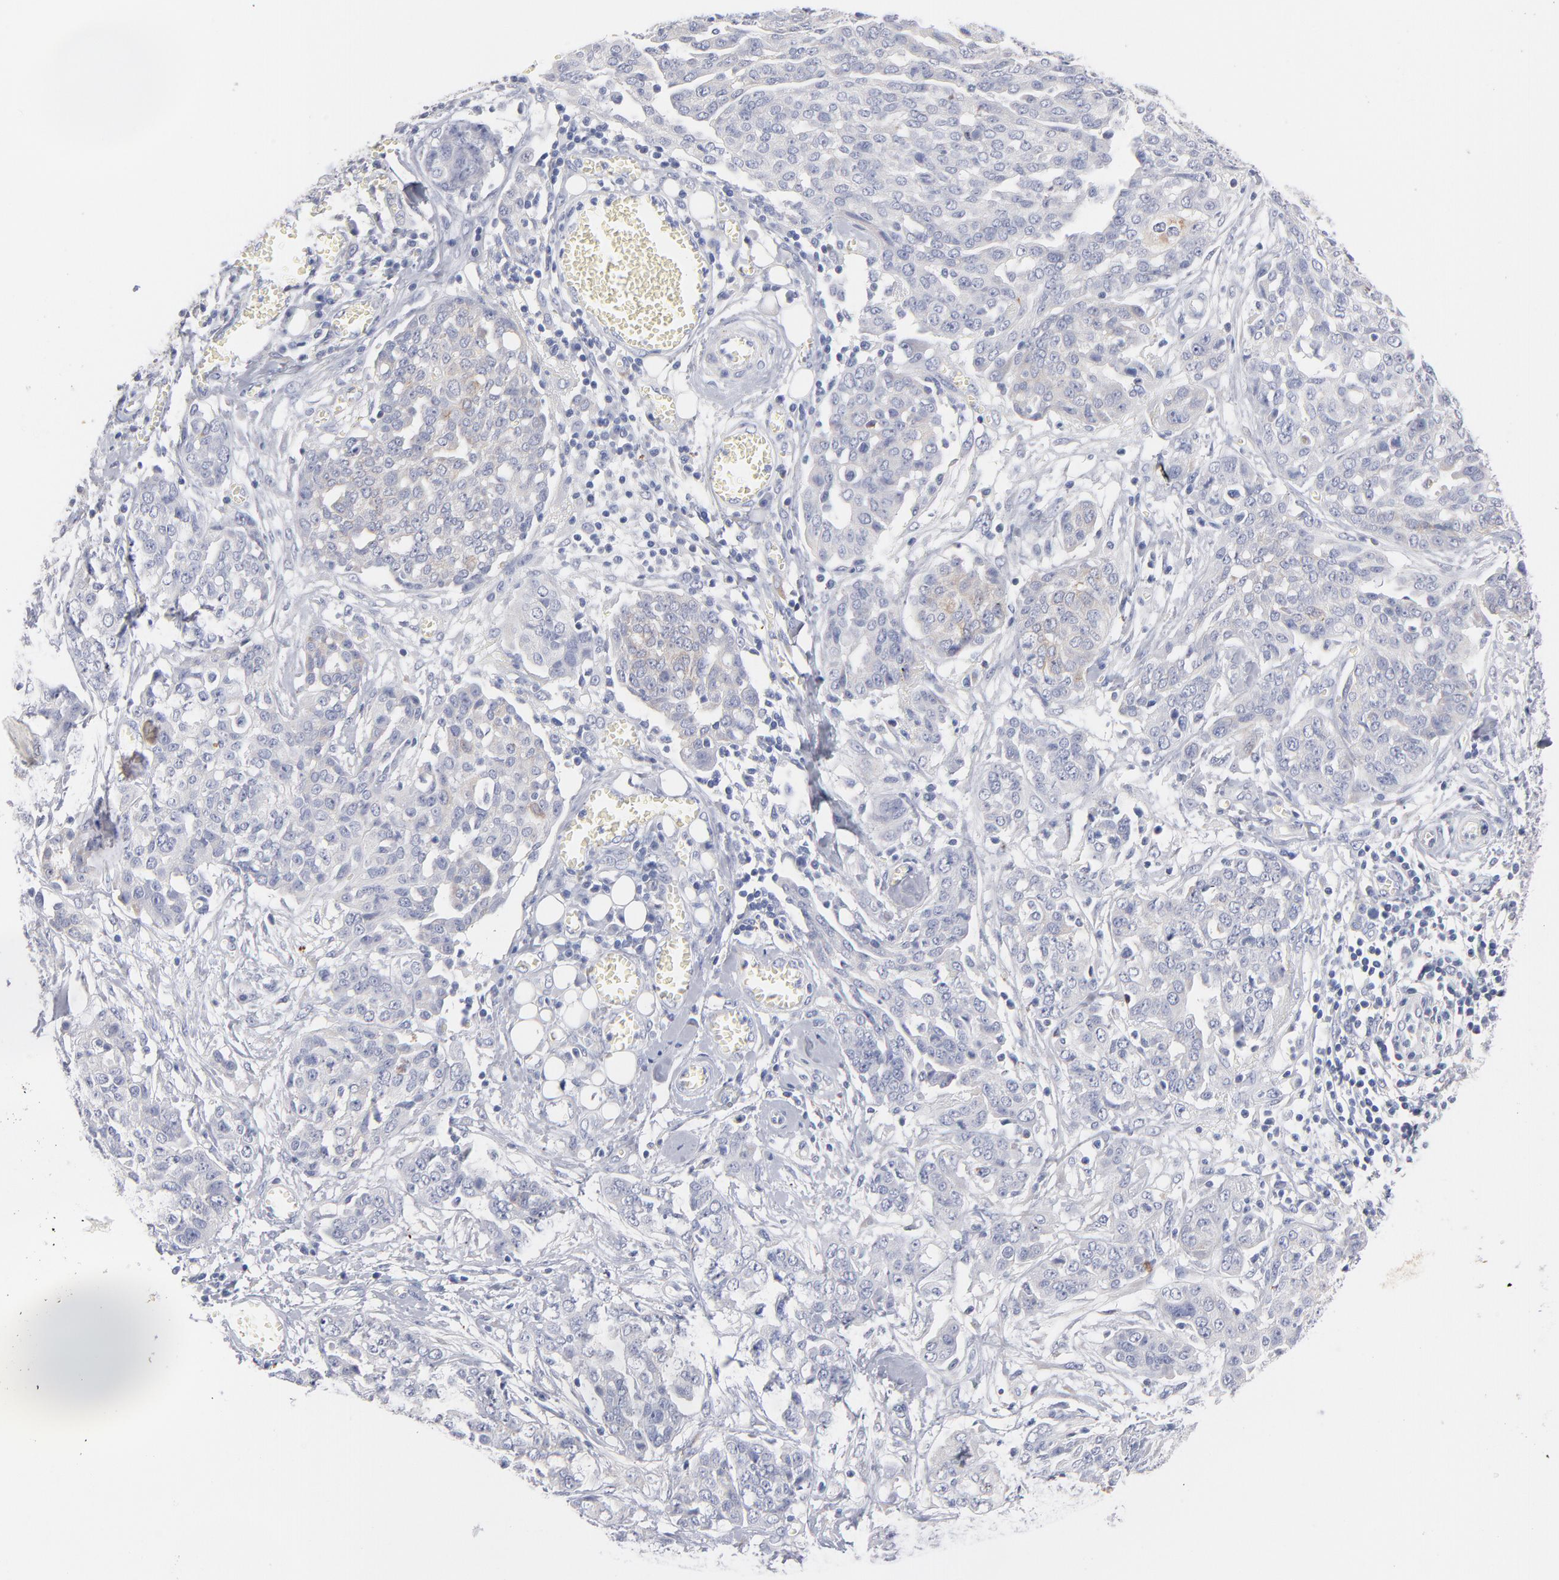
{"staining": {"intensity": "negative", "quantity": "none", "location": "none"}, "tissue": "ovarian cancer", "cell_type": "Tumor cells", "image_type": "cancer", "snomed": [{"axis": "morphology", "description": "Cystadenocarcinoma, serous, NOS"}, {"axis": "topography", "description": "Soft tissue"}, {"axis": "topography", "description": "Ovary"}], "caption": "Human ovarian cancer stained for a protein using immunohistochemistry (IHC) demonstrates no expression in tumor cells.", "gene": "MID1", "patient": {"sex": "female", "age": 57}}